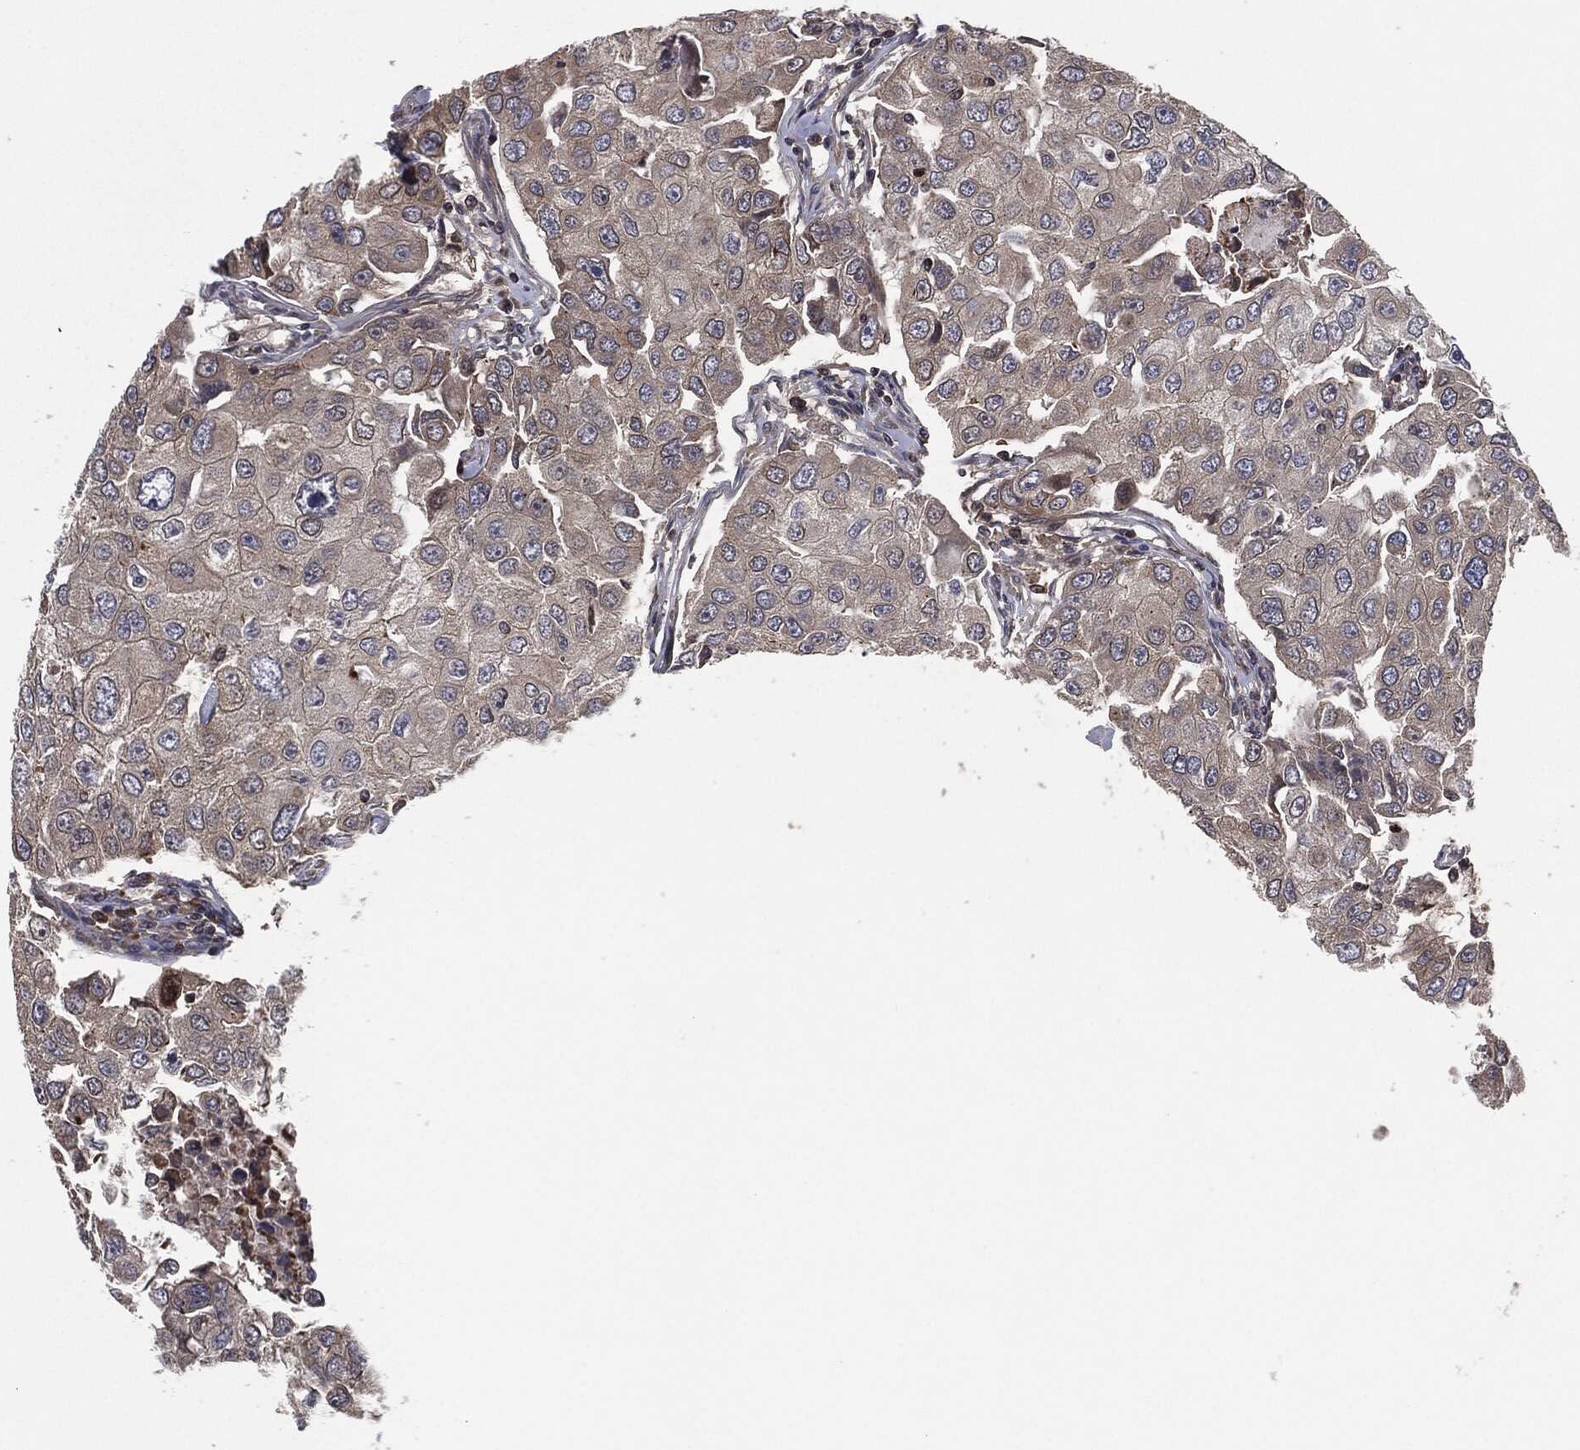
{"staining": {"intensity": "negative", "quantity": "none", "location": "none"}, "tissue": "breast cancer", "cell_type": "Tumor cells", "image_type": "cancer", "snomed": [{"axis": "morphology", "description": "Duct carcinoma"}, {"axis": "topography", "description": "Breast"}], "caption": "High power microscopy micrograph of an IHC photomicrograph of breast intraductal carcinoma, revealing no significant expression in tumor cells. (Immunohistochemistry, brightfield microscopy, high magnification).", "gene": "UBR1", "patient": {"sex": "female", "age": 27}}